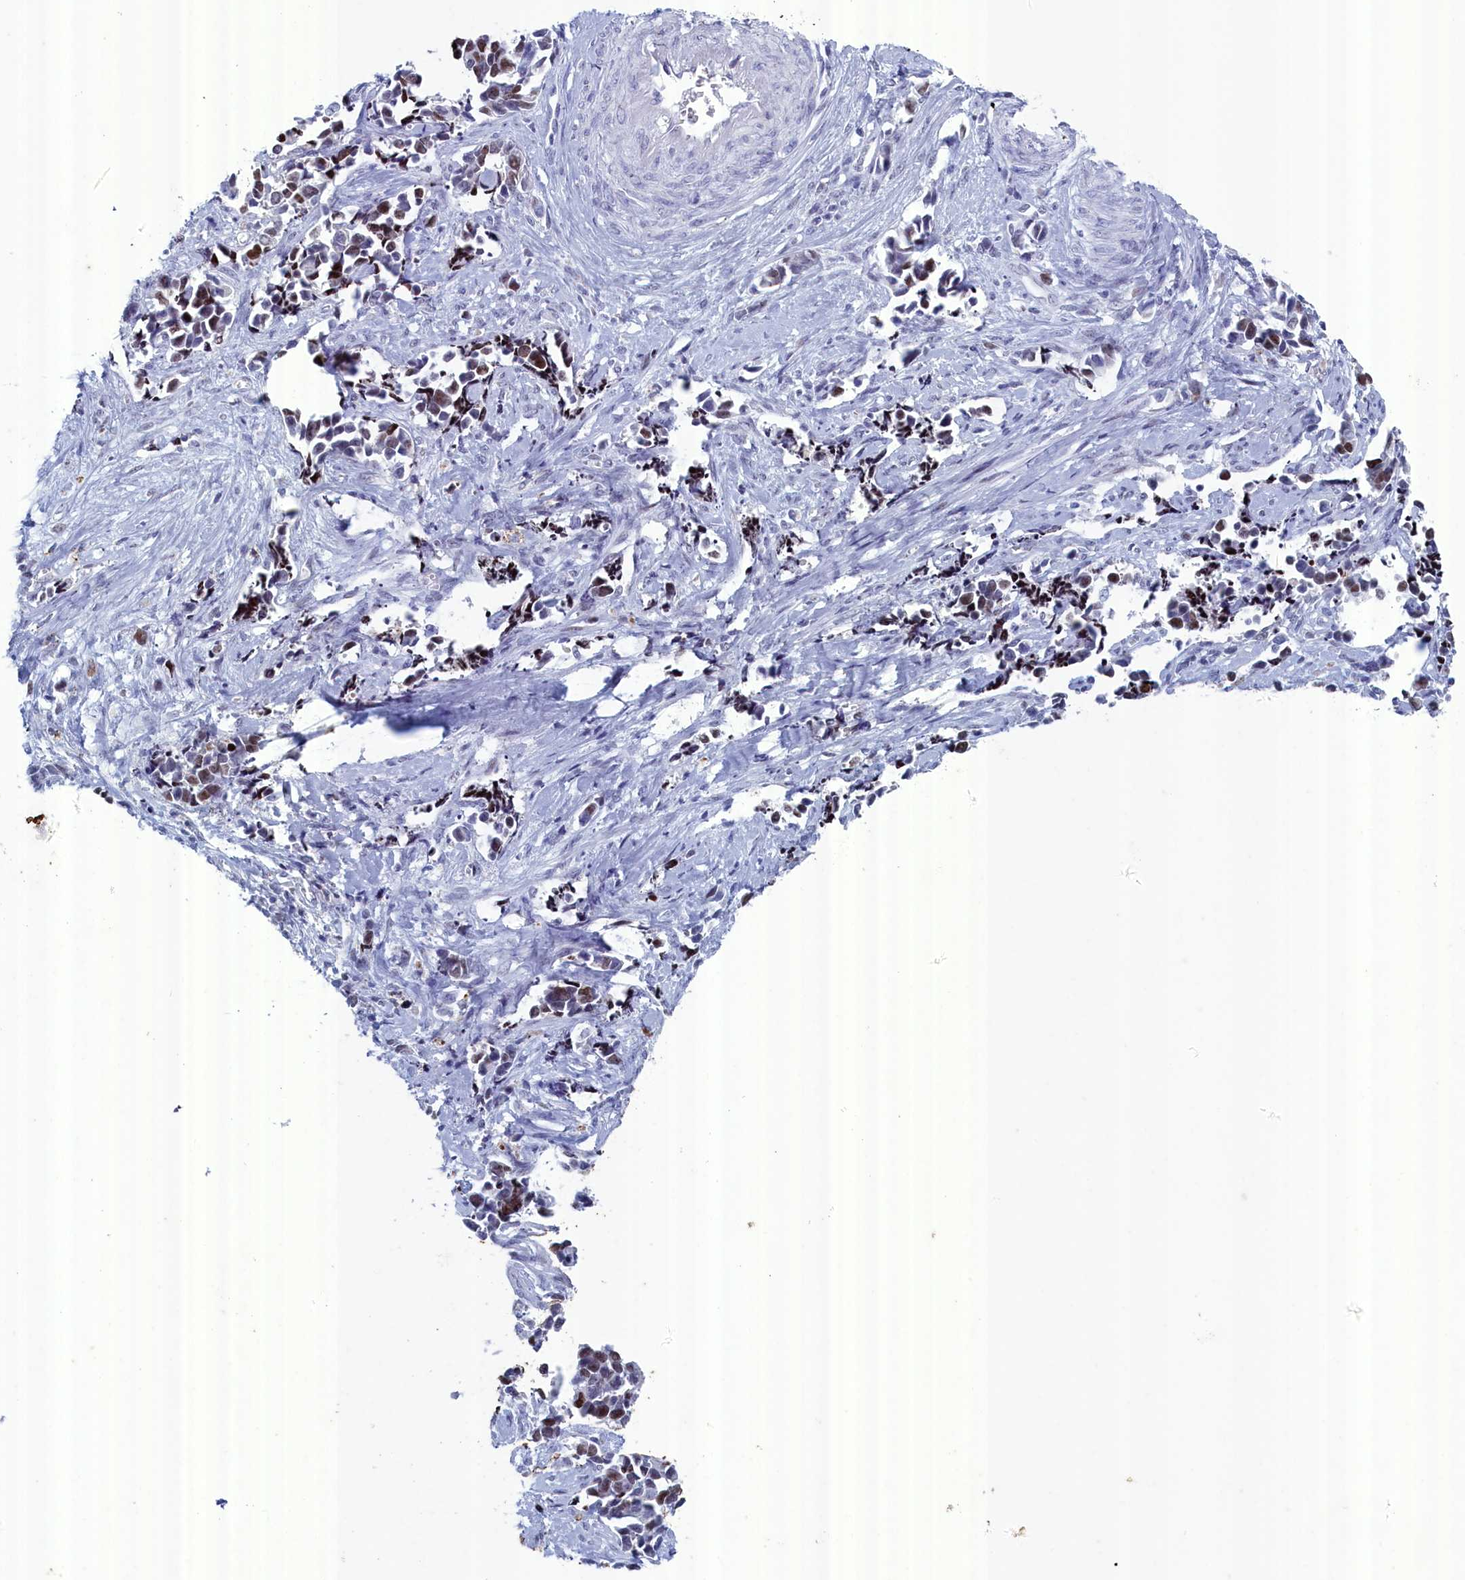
{"staining": {"intensity": "moderate", "quantity": "25%-75%", "location": "nuclear"}, "tissue": "cervical cancer", "cell_type": "Tumor cells", "image_type": "cancer", "snomed": [{"axis": "morphology", "description": "Normal tissue, NOS"}, {"axis": "morphology", "description": "Squamous cell carcinoma, NOS"}, {"axis": "topography", "description": "Cervix"}], "caption": "IHC image of human cervical squamous cell carcinoma stained for a protein (brown), which shows medium levels of moderate nuclear expression in approximately 25%-75% of tumor cells.", "gene": "WDR76", "patient": {"sex": "female", "age": 35}}